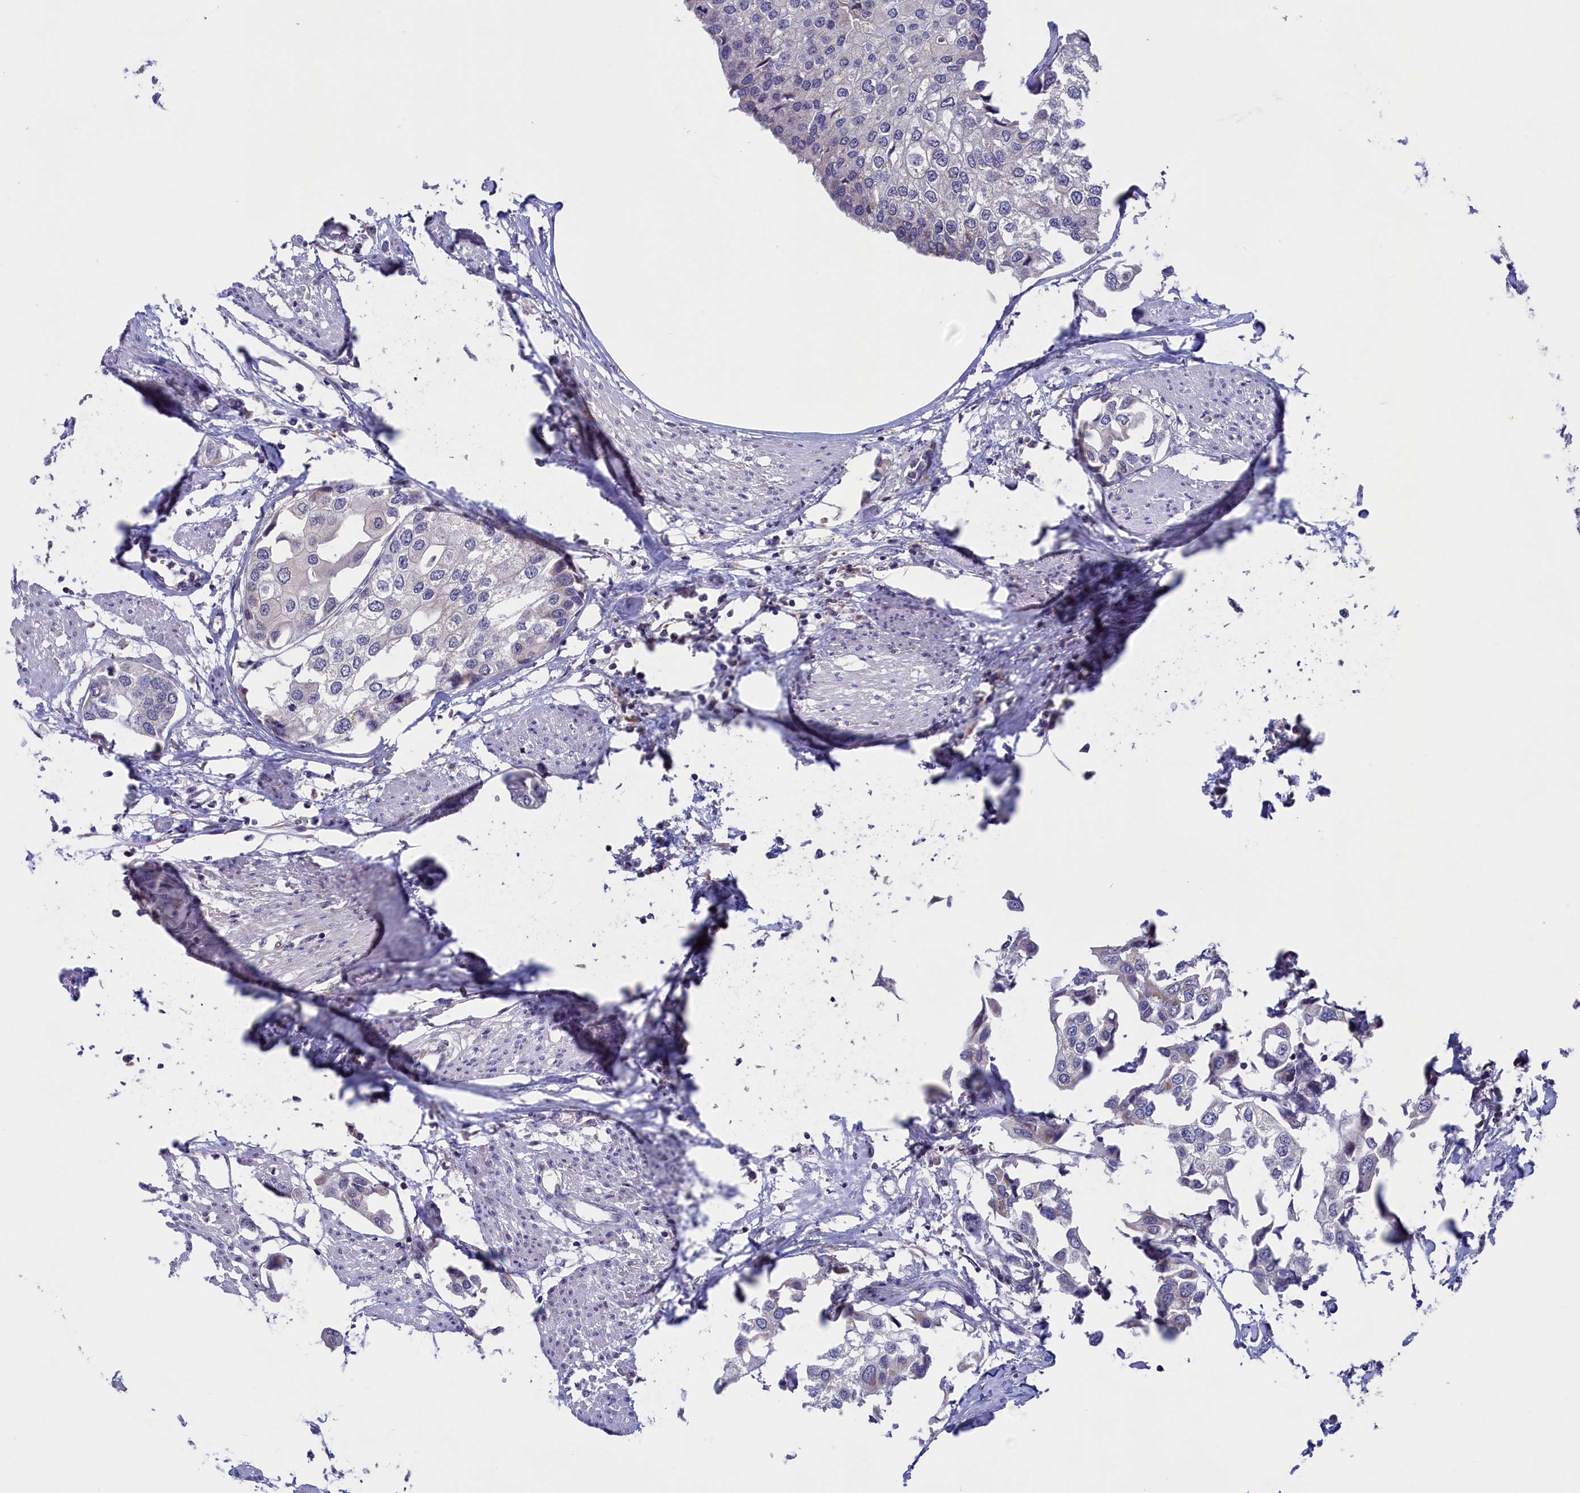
{"staining": {"intensity": "negative", "quantity": "none", "location": "none"}, "tissue": "urothelial cancer", "cell_type": "Tumor cells", "image_type": "cancer", "snomed": [{"axis": "morphology", "description": "Urothelial carcinoma, High grade"}, {"axis": "topography", "description": "Urinary bladder"}], "caption": "This is an IHC micrograph of urothelial cancer. There is no staining in tumor cells.", "gene": "TIMM44", "patient": {"sex": "male", "age": 64}}